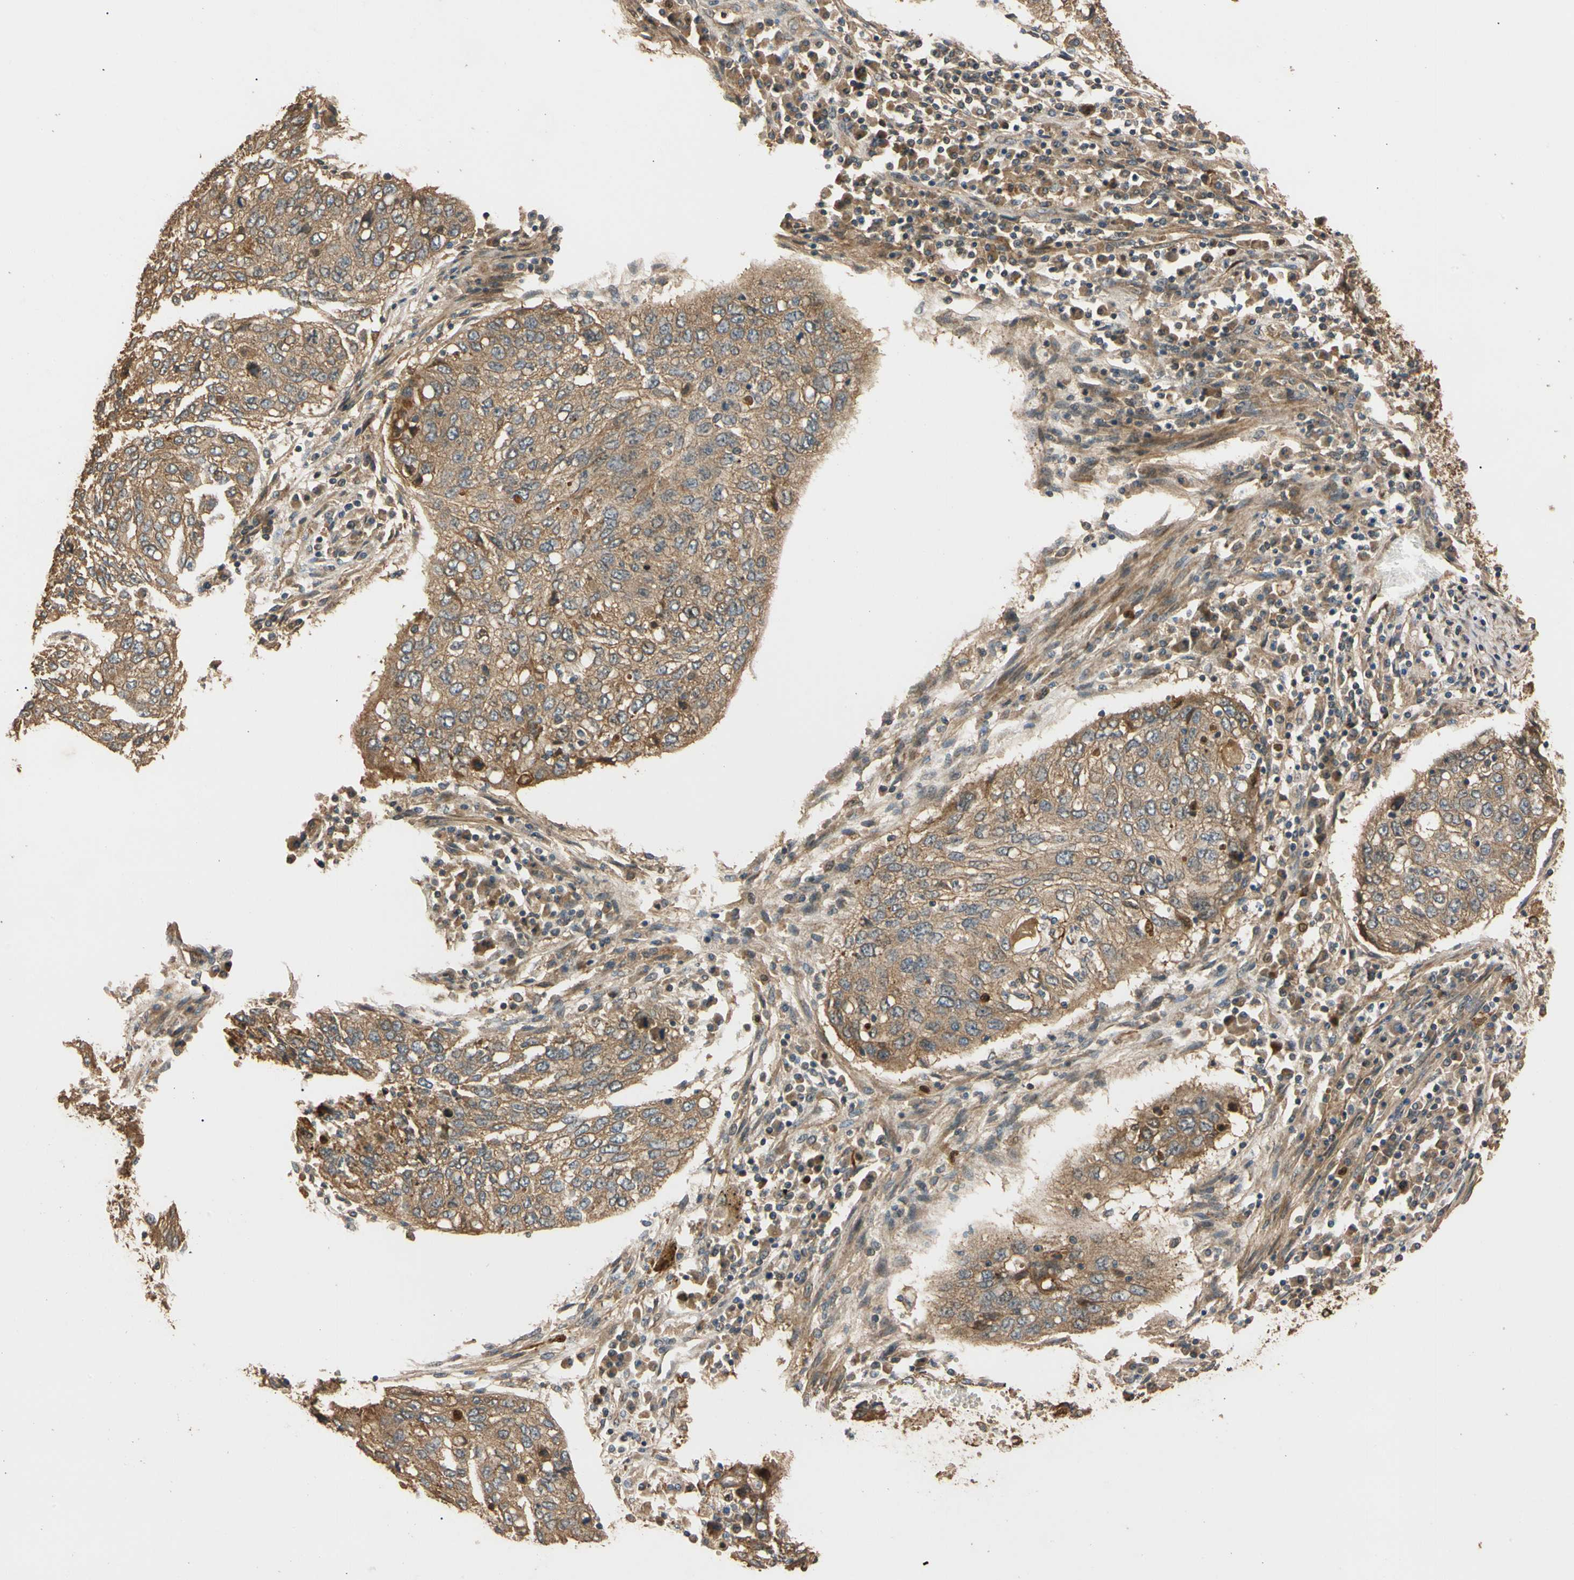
{"staining": {"intensity": "moderate", "quantity": ">75%", "location": "cytoplasmic/membranous"}, "tissue": "lung cancer", "cell_type": "Tumor cells", "image_type": "cancer", "snomed": [{"axis": "morphology", "description": "Squamous cell carcinoma, NOS"}, {"axis": "topography", "description": "Lung"}], "caption": "A high-resolution photomicrograph shows IHC staining of squamous cell carcinoma (lung), which exhibits moderate cytoplasmic/membranous positivity in about >75% of tumor cells.", "gene": "MGRN1", "patient": {"sex": "female", "age": 63}}